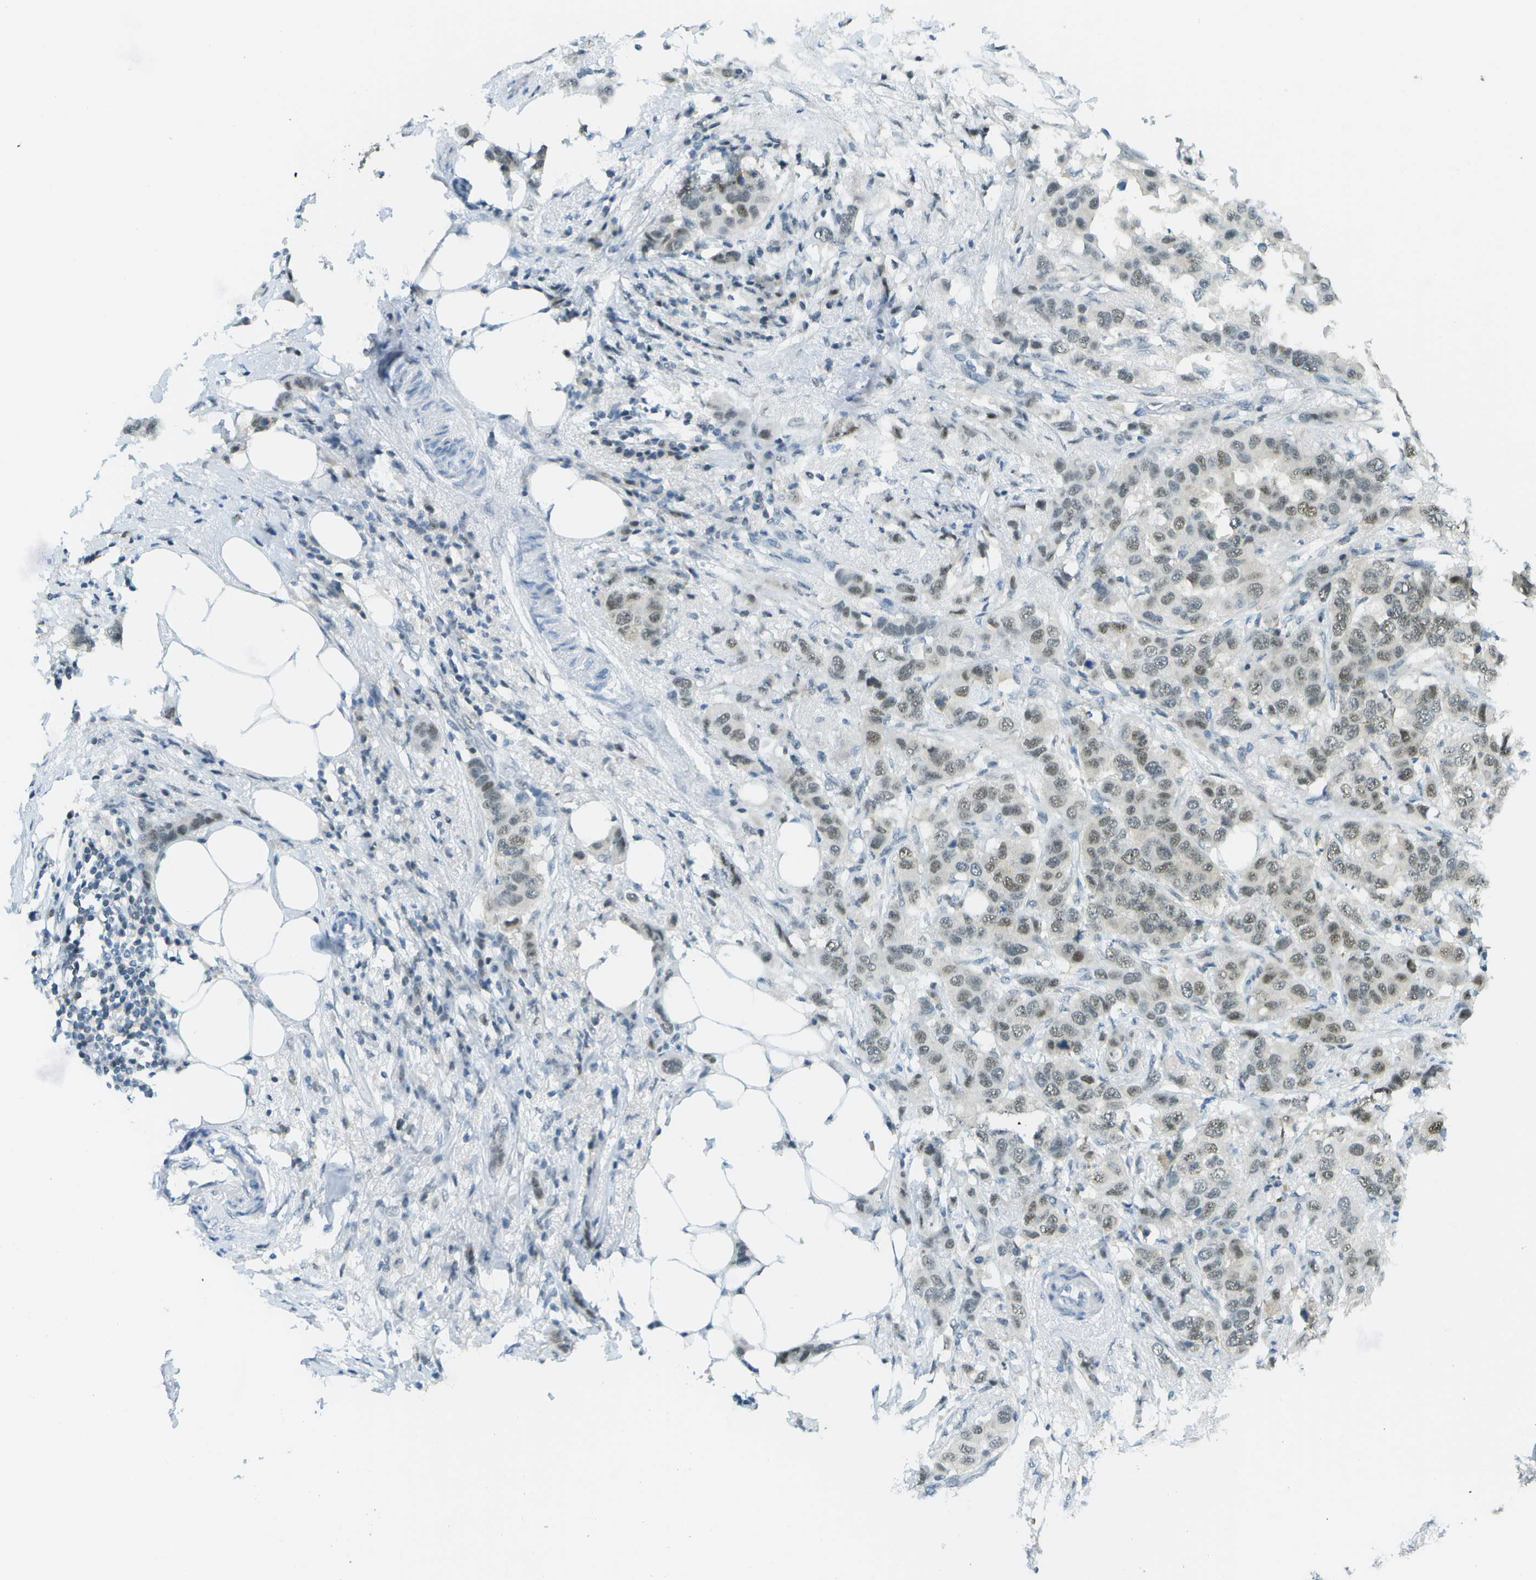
{"staining": {"intensity": "moderate", "quantity": "<25%", "location": "nuclear"}, "tissue": "breast cancer", "cell_type": "Tumor cells", "image_type": "cancer", "snomed": [{"axis": "morphology", "description": "Duct carcinoma"}, {"axis": "topography", "description": "Breast"}], "caption": "Immunohistochemistry (IHC) of breast infiltrating ductal carcinoma exhibits low levels of moderate nuclear positivity in about <25% of tumor cells.", "gene": "NEK11", "patient": {"sex": "female", "age": 50}}